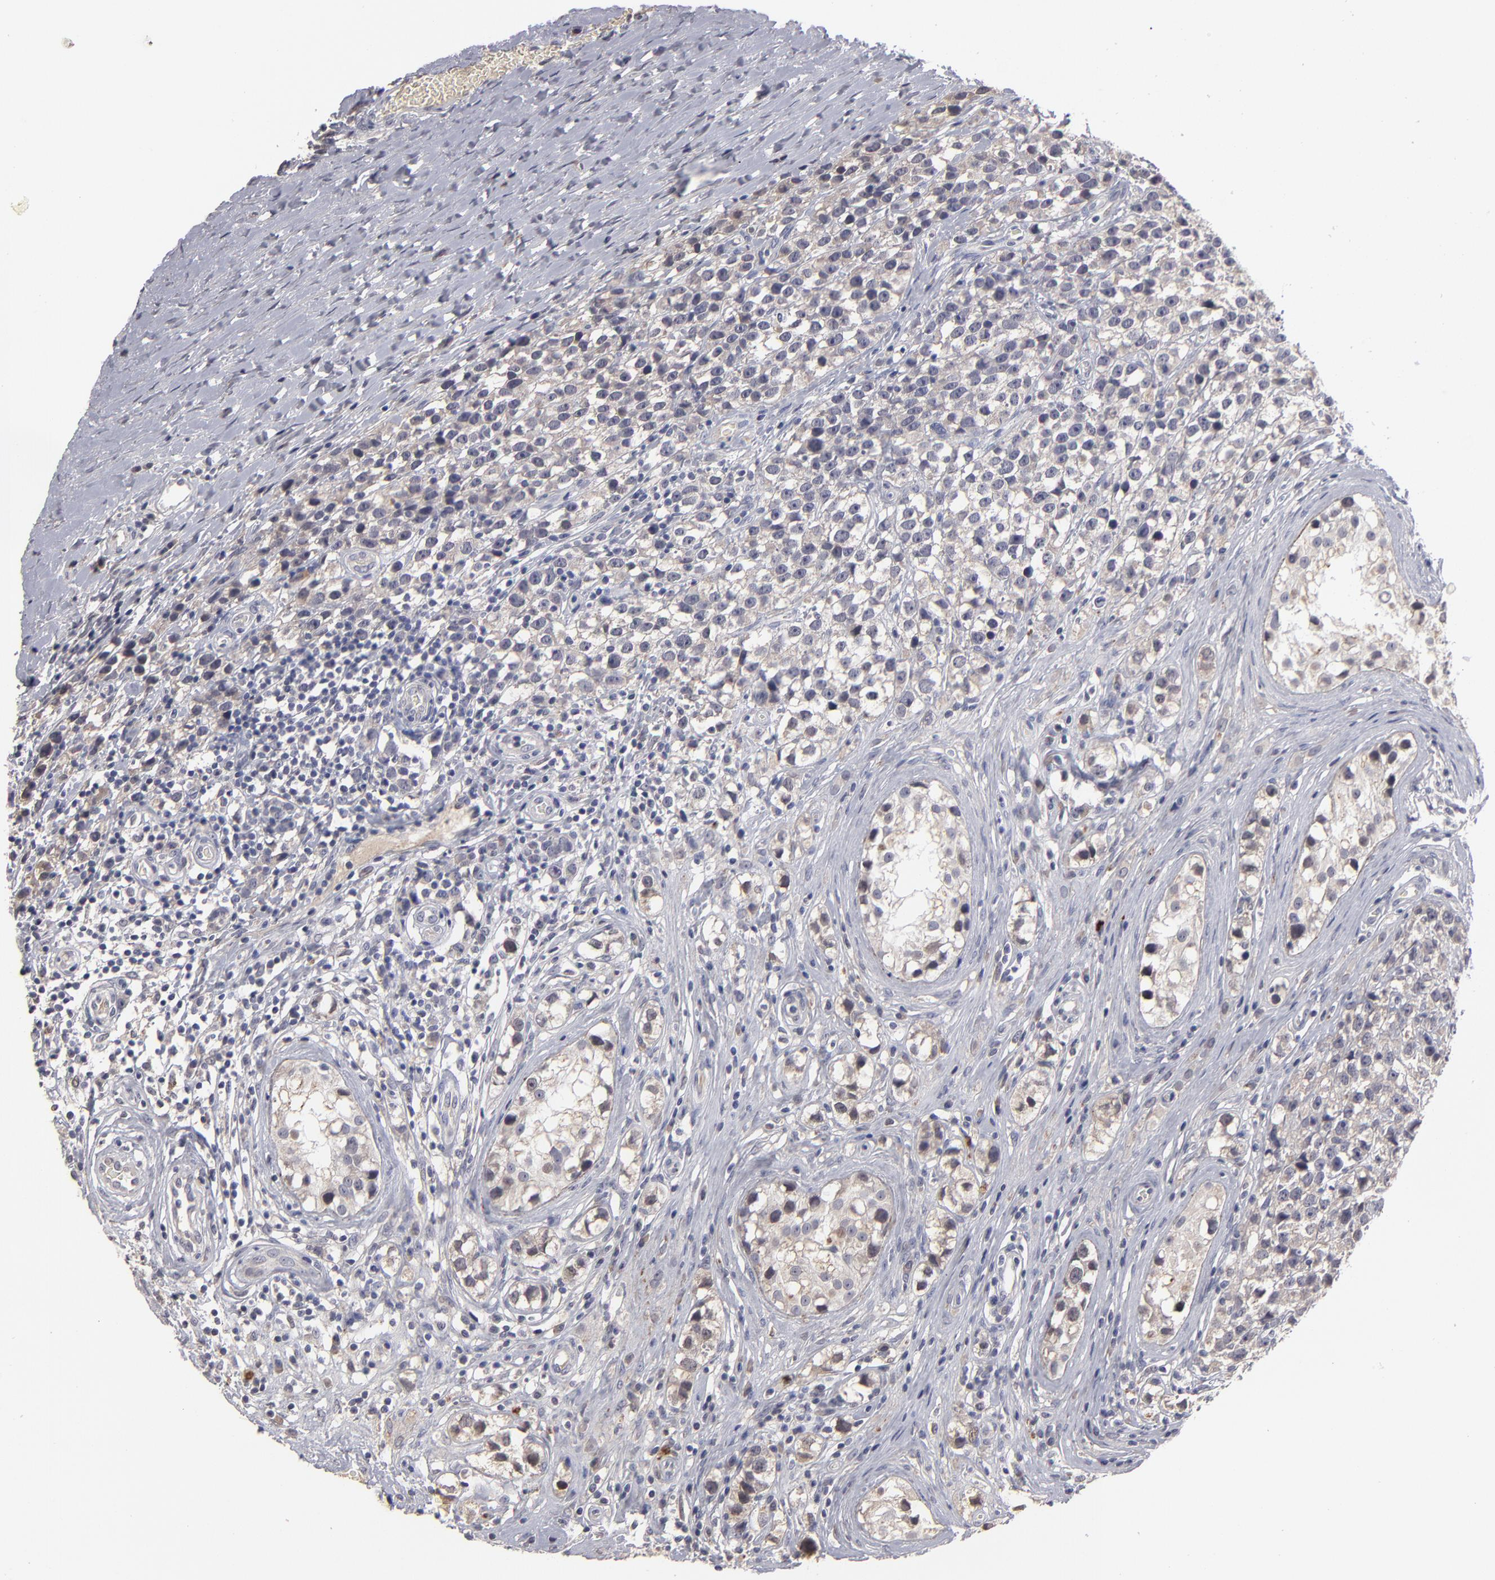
{"staining": {"intensity": "negative", "quantity": "none", "location": "none"}, "tissue": "testis cancer", "cell_type": "Tumor cells", "image_type": "cancer", "snomed": [{"axis": "morphology", "description": "Seminoma, NOS"}, {"axis": "topography", "description": "Testis"}], "caption": "Tumor cells show no significant positivity in testis cancer.", "gene": "GPM6B", "patient": {"sex": "male", "age": 25}}